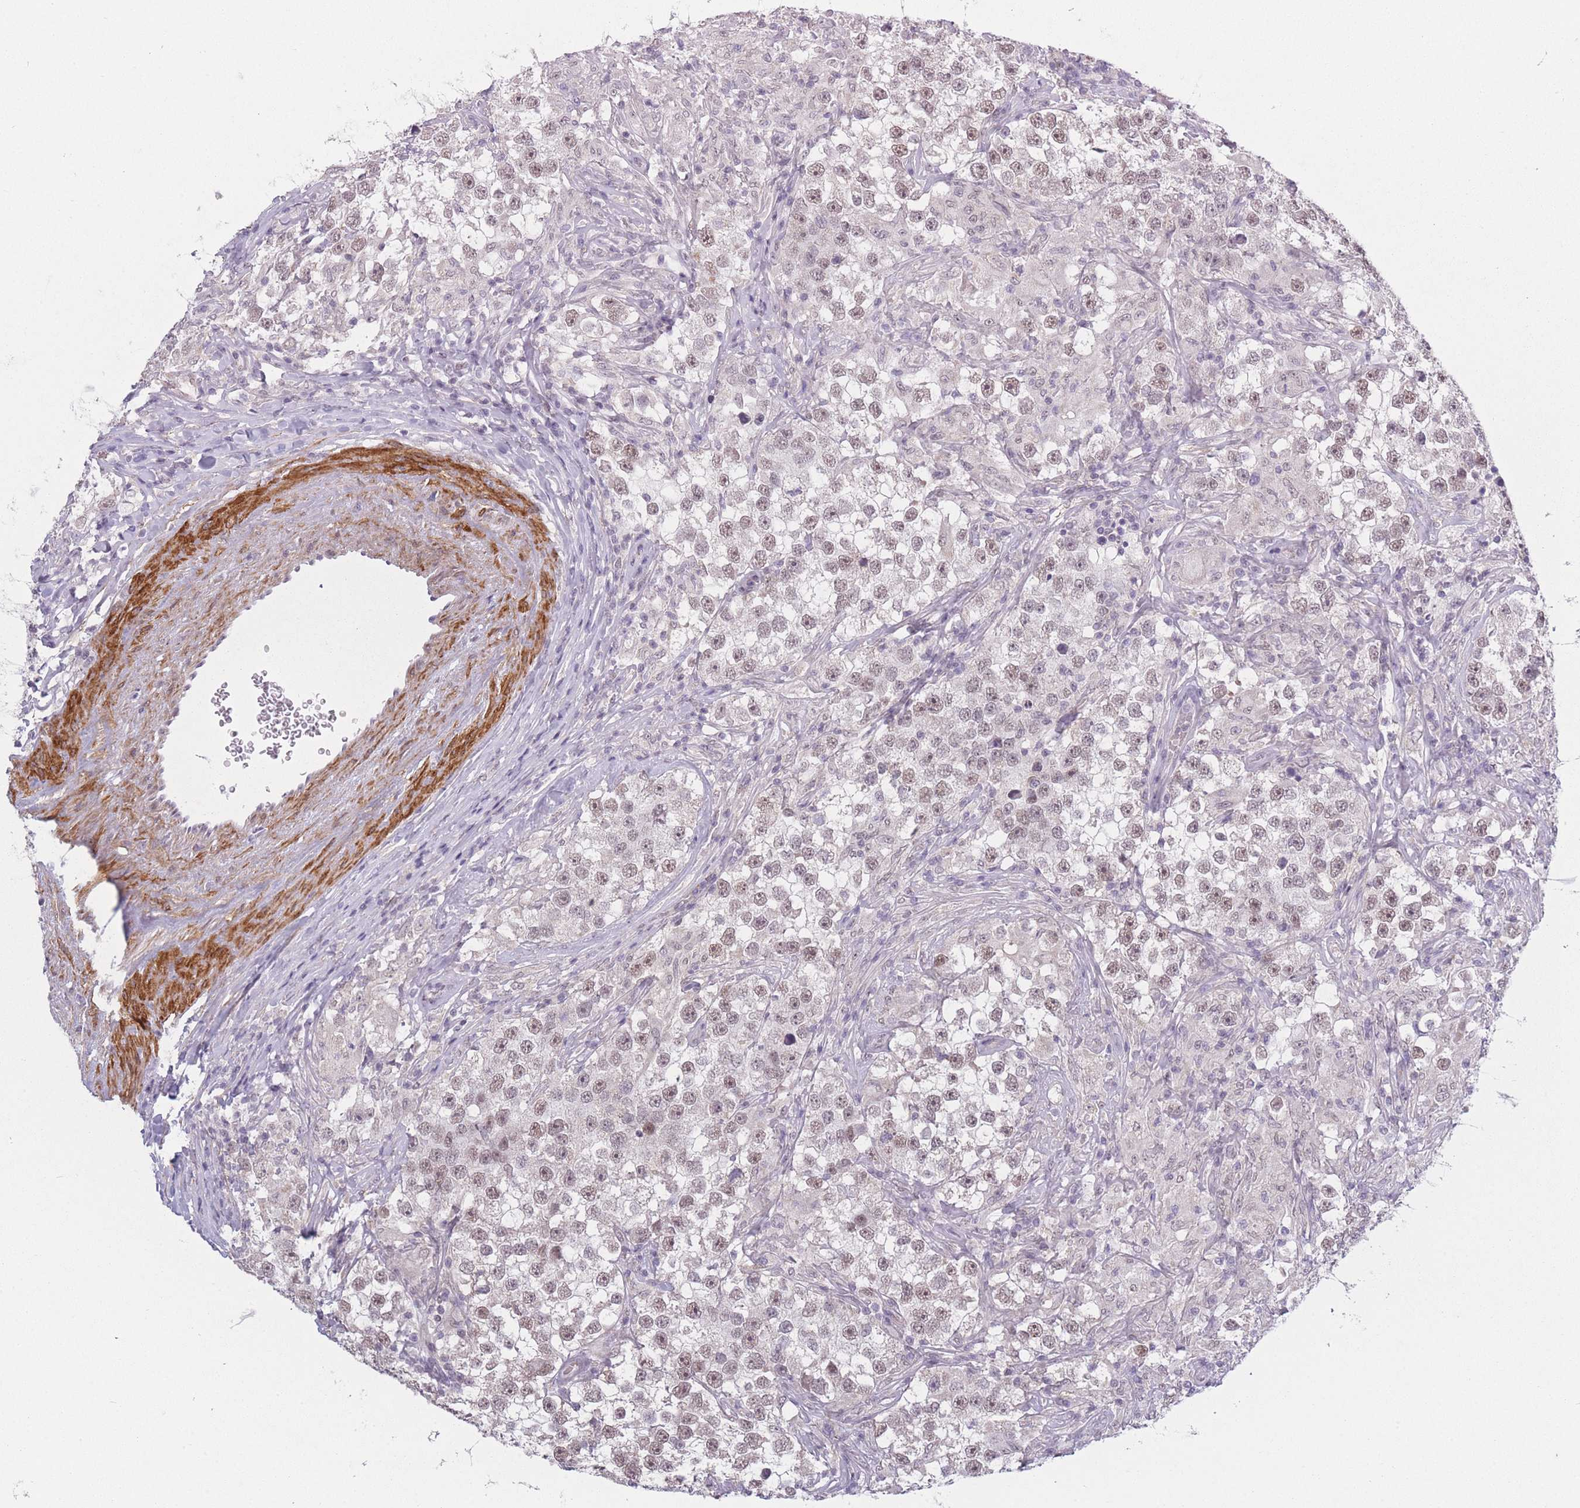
{"staining": {"intensity": "moderate", "quantity": ">75%", "location": "nuclear"}, "tissue": "testis cancer", "cell_type": "Tumor cells", "image_type": "cancer", "snomed": [{"axis": "morphology", "description": "Seminoma, NOS"}, {"axis": "topography", "description": "Testis"}], "caption": "High-magnification brightfield microscopy of testis seminoma stained with DAB (3,3'-diaminobenzidine) (brown) and counterstained with hematoxylin (blue). tumor cells exhibit moderate nuclear positivity is appreciated in approximately>75% of cells.", "gene": "SIN3B", "patient": {"sex": "male", "age": 46}}